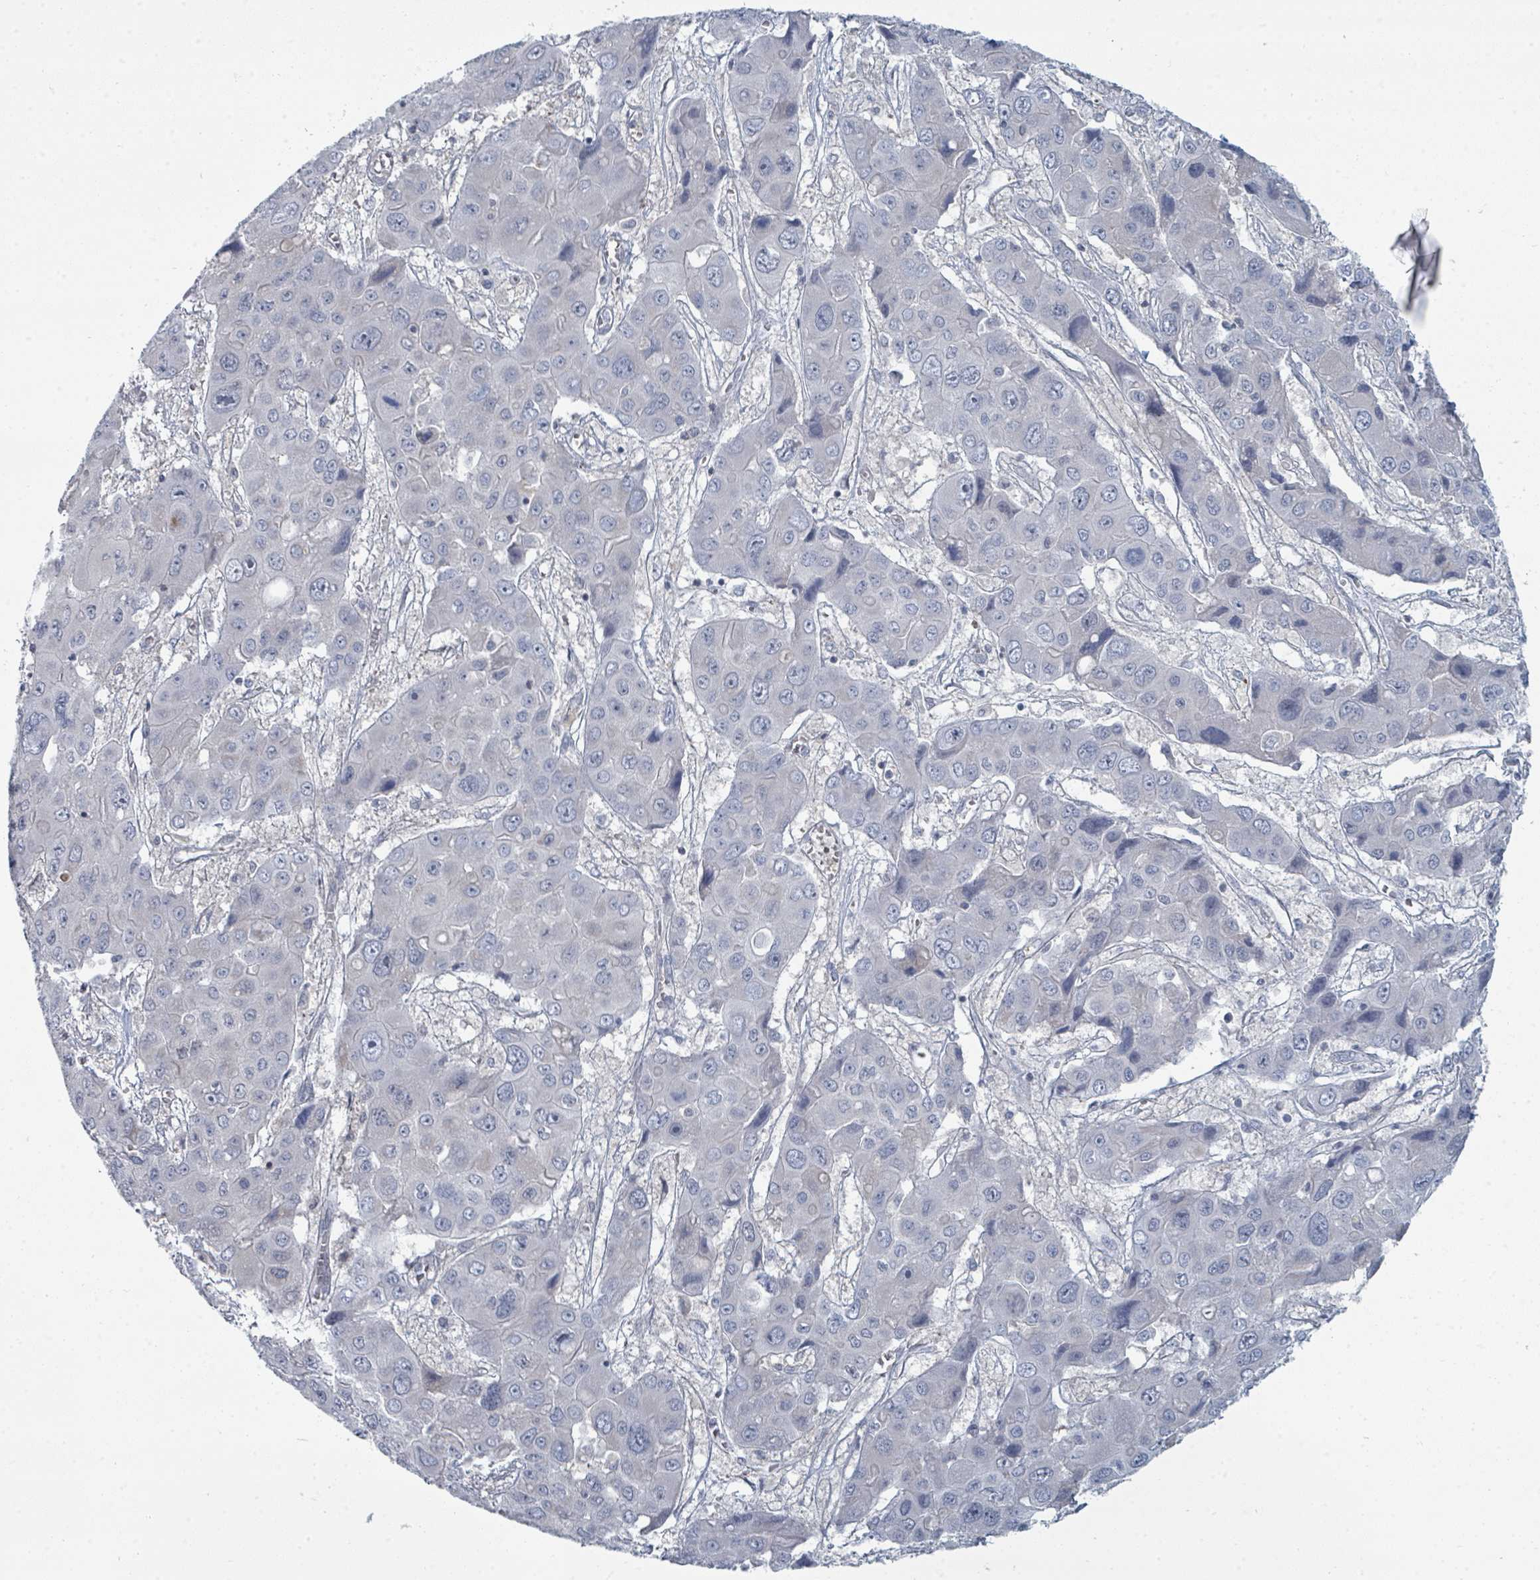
{"staining": {"intensity": "negative", "quantity": "none", "location": "none"}, "tissue": "liver cancer", "cell_type": "Tumor cells", "image_type": "cancer", "snomed": [{"axis": "morphology", "description": "Cholangiocarcinoma"}, {"axis": "topography", "description": "Liver"}], "caption": "Tumor cells are negative for brown protein staining in liver cancer (cholangiocarcinoma). (DAB immunohistochemistry visualized using brightfield microscopy, high magnification).", "gene": "SLC25A45", "patient": {"sex": "male", "age": 67}}